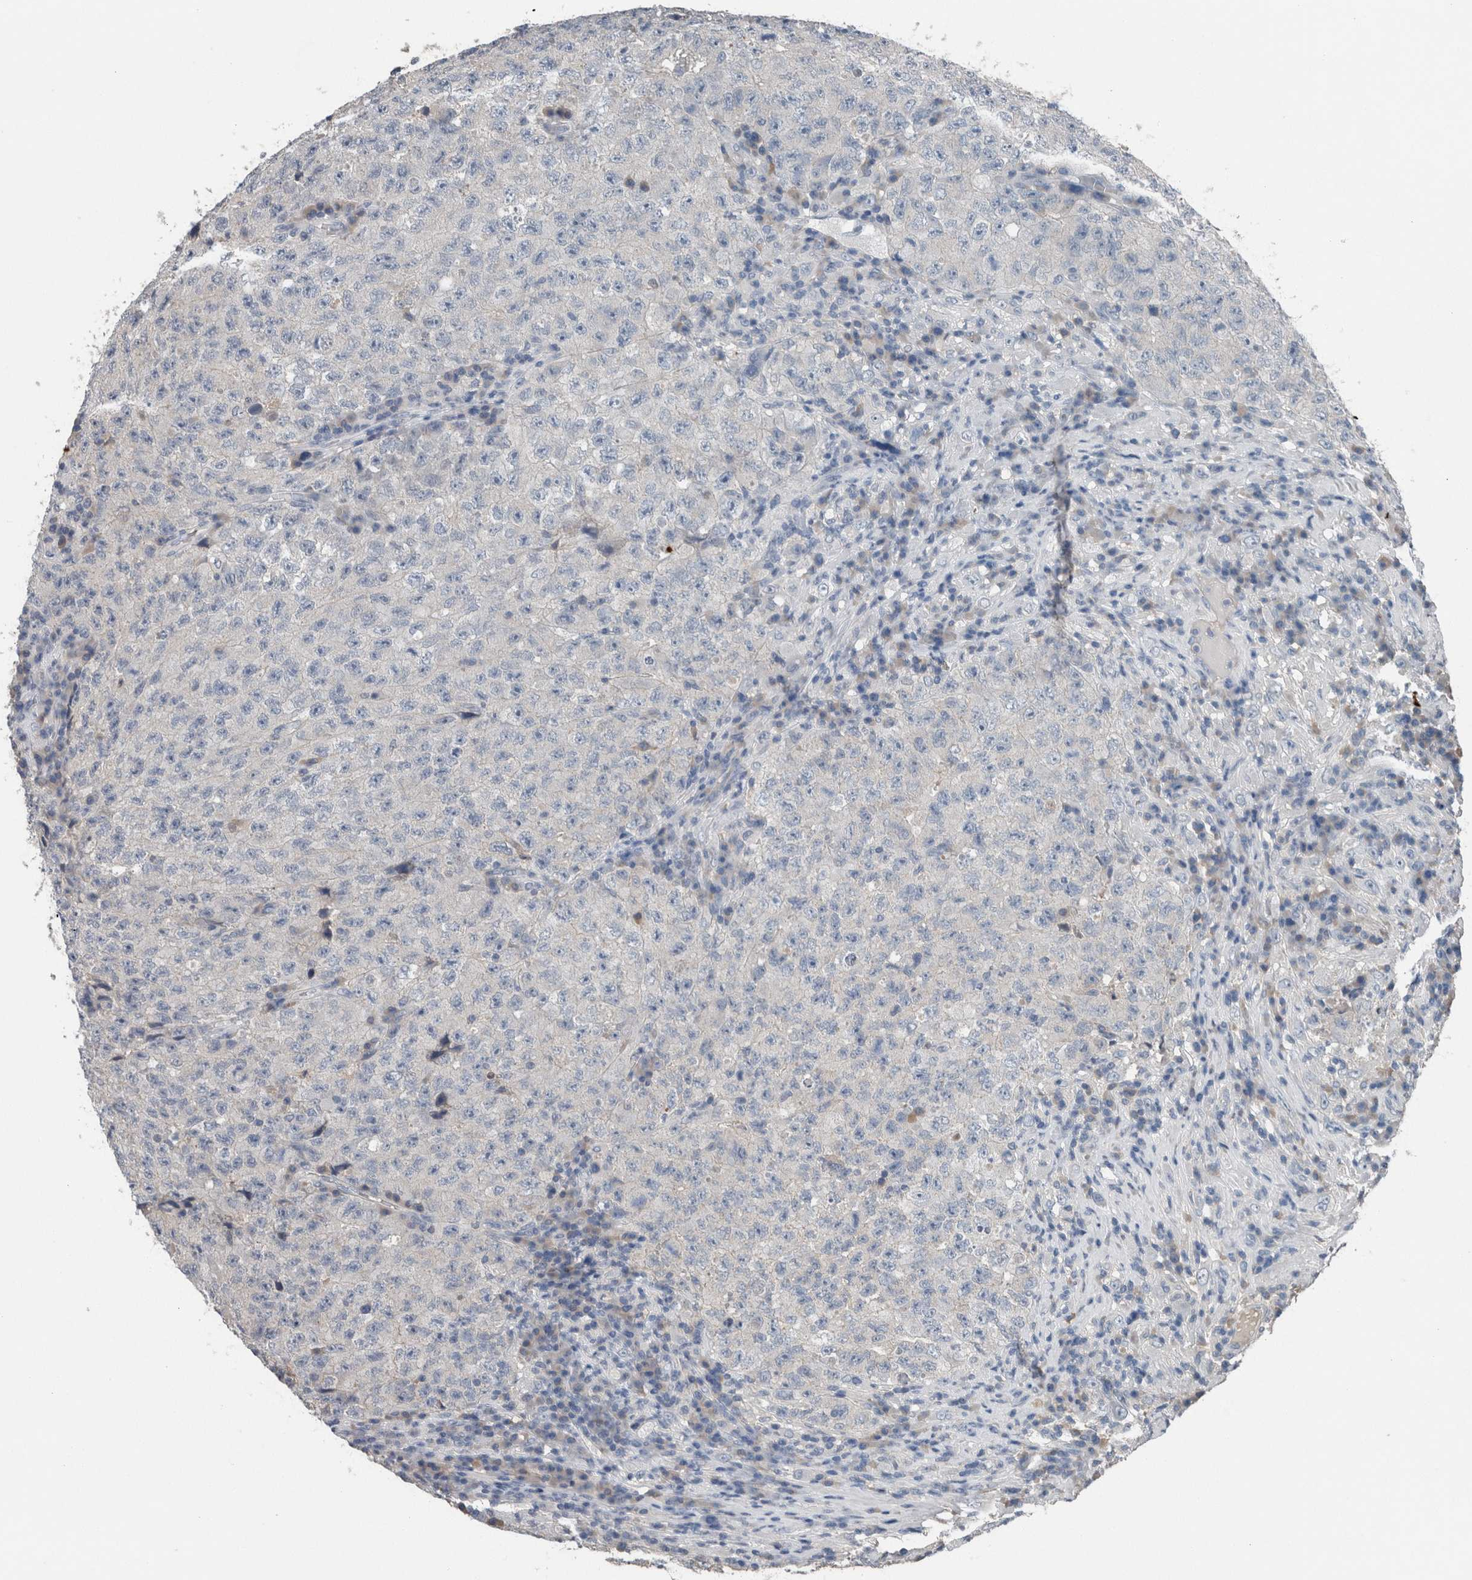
{"staining": {"intensity": "negative", "quantity": "none", "location": "none"}, "tissue": "testis cancer", "cell_type": "Tumor cells", "image_type": "cancer", "snomed": [{"axis": "morphology", "description": "Necrosis, NOS"}, {"axis": "morphology", "description": "Carcinoma, Embryonal, NOS"}, {"axis": "topography", "description": "Testis"}], "caption": "Micrograph shows no significant protein expression in tumor cells of testis cancer.", "gene": "CRNN", "patient": {"sex": "male", "age": 19}}